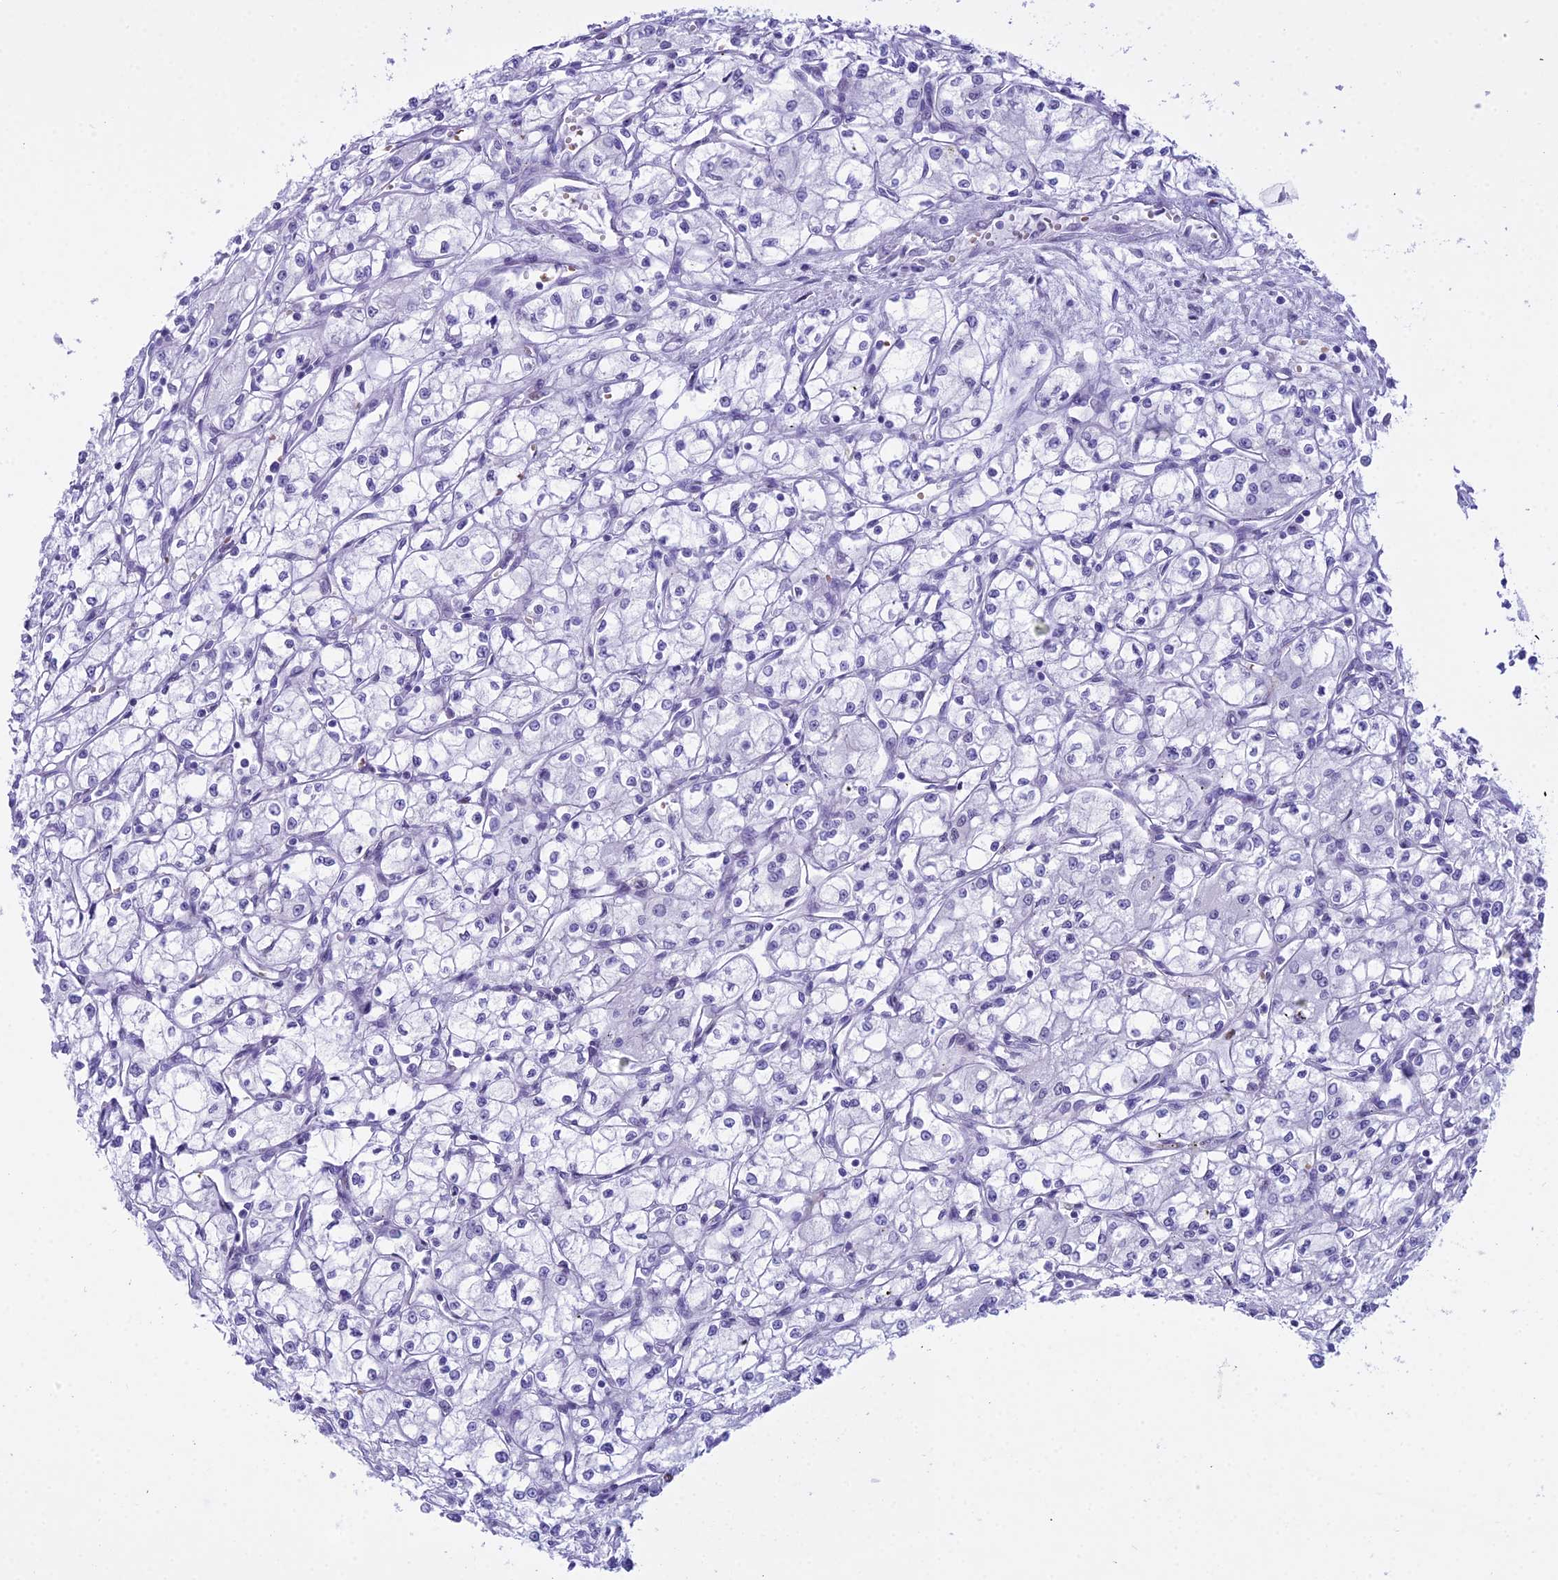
{"staining": {"intensity": "negative", "quantity": "none", "location": "none"}, "tissue": "renal cancer", "cell_type": "Tumor cells", "image_type": "cancer", "snomed": [{"axis": "morphology", "description": "Adenocarcinoma, NOS"}, {"axis": "topography", "description": "Kidney"}], "caption": "A histopathology image of human renal adenocarcinoma is negative for staining in tumor cells. Nuclei are stained in blue.", "gene": "RNPS1", "patient": {"sex": "male", "age": 59}}